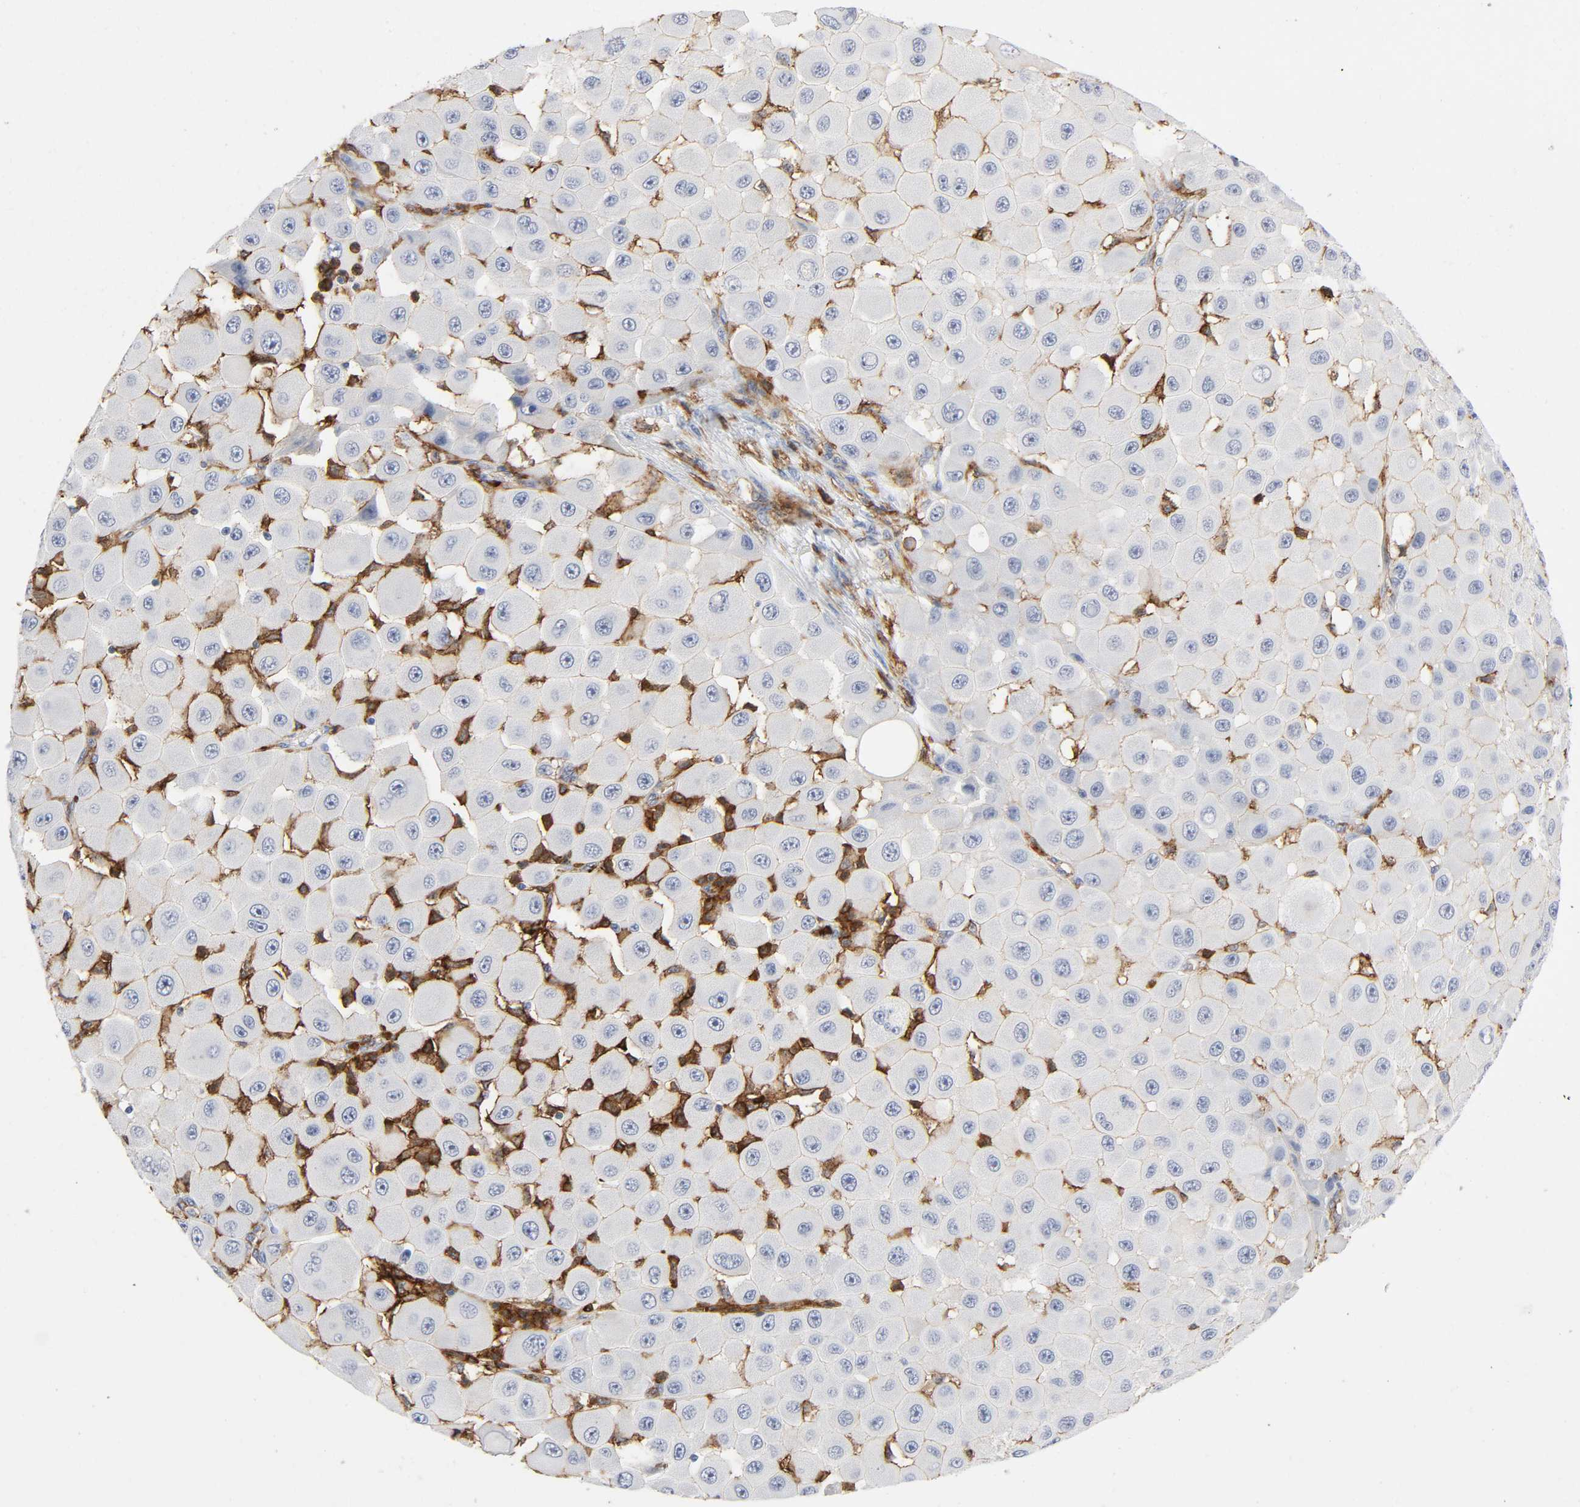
{"staining": {"intensity": "negative", "quantity": "none", "location": "none"}, "tissue": "melanoma", "cell_type": "Tumor cells", "image_type": "cancer", "snomed": [{"axis": "morphology", "description": "Malignant melanoma, NOS"}, {"axis": "topography", "description": "Skin"}], "caption": "Protein analysis of malignant melanoma reveals no significant staining in tumor cells.", "gene": "LYN", "patient": {"sex": "female", "age": 81}}